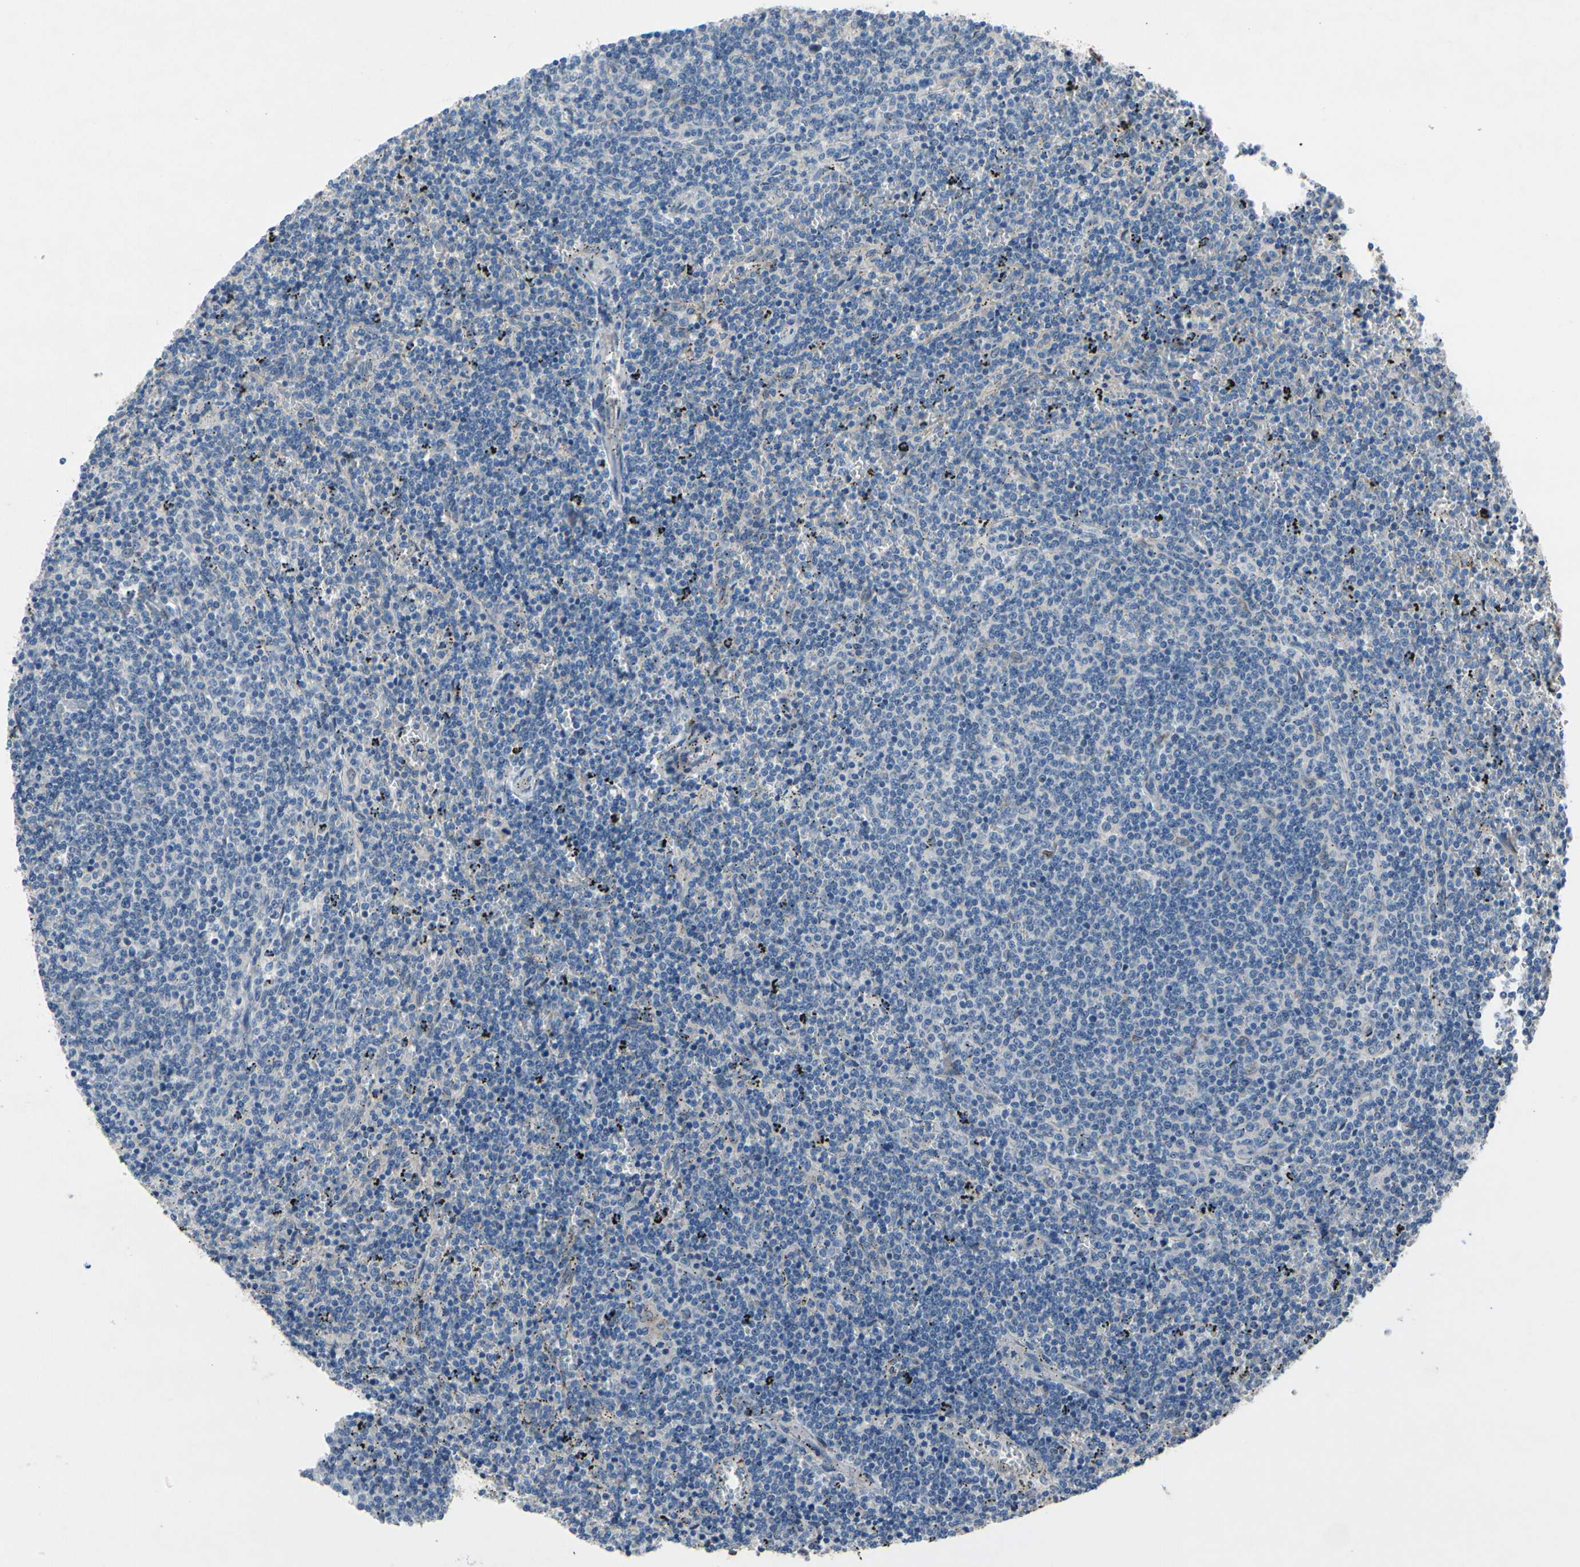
{"staining": {"intensity": "negative", "quantity": "none", "location": "none"}, "tissue": "lymphoma", "cell_type": "Tumor cells", "image_type": "cancer", "snomed": [{"axis": "morphology", "description": "Malignant lymphoma, non-Hodgkin's type, Low grade"}, {"axis": "topography", "description": "Spleen"}], "caption": "Photomicrograph shows no significant protein expression in tumor cells of malignant lymphoma, non-Hodgkin's type (low-grade).", "gene": "PRXL2A", "patient": {"sex": "female", "age": 50}}